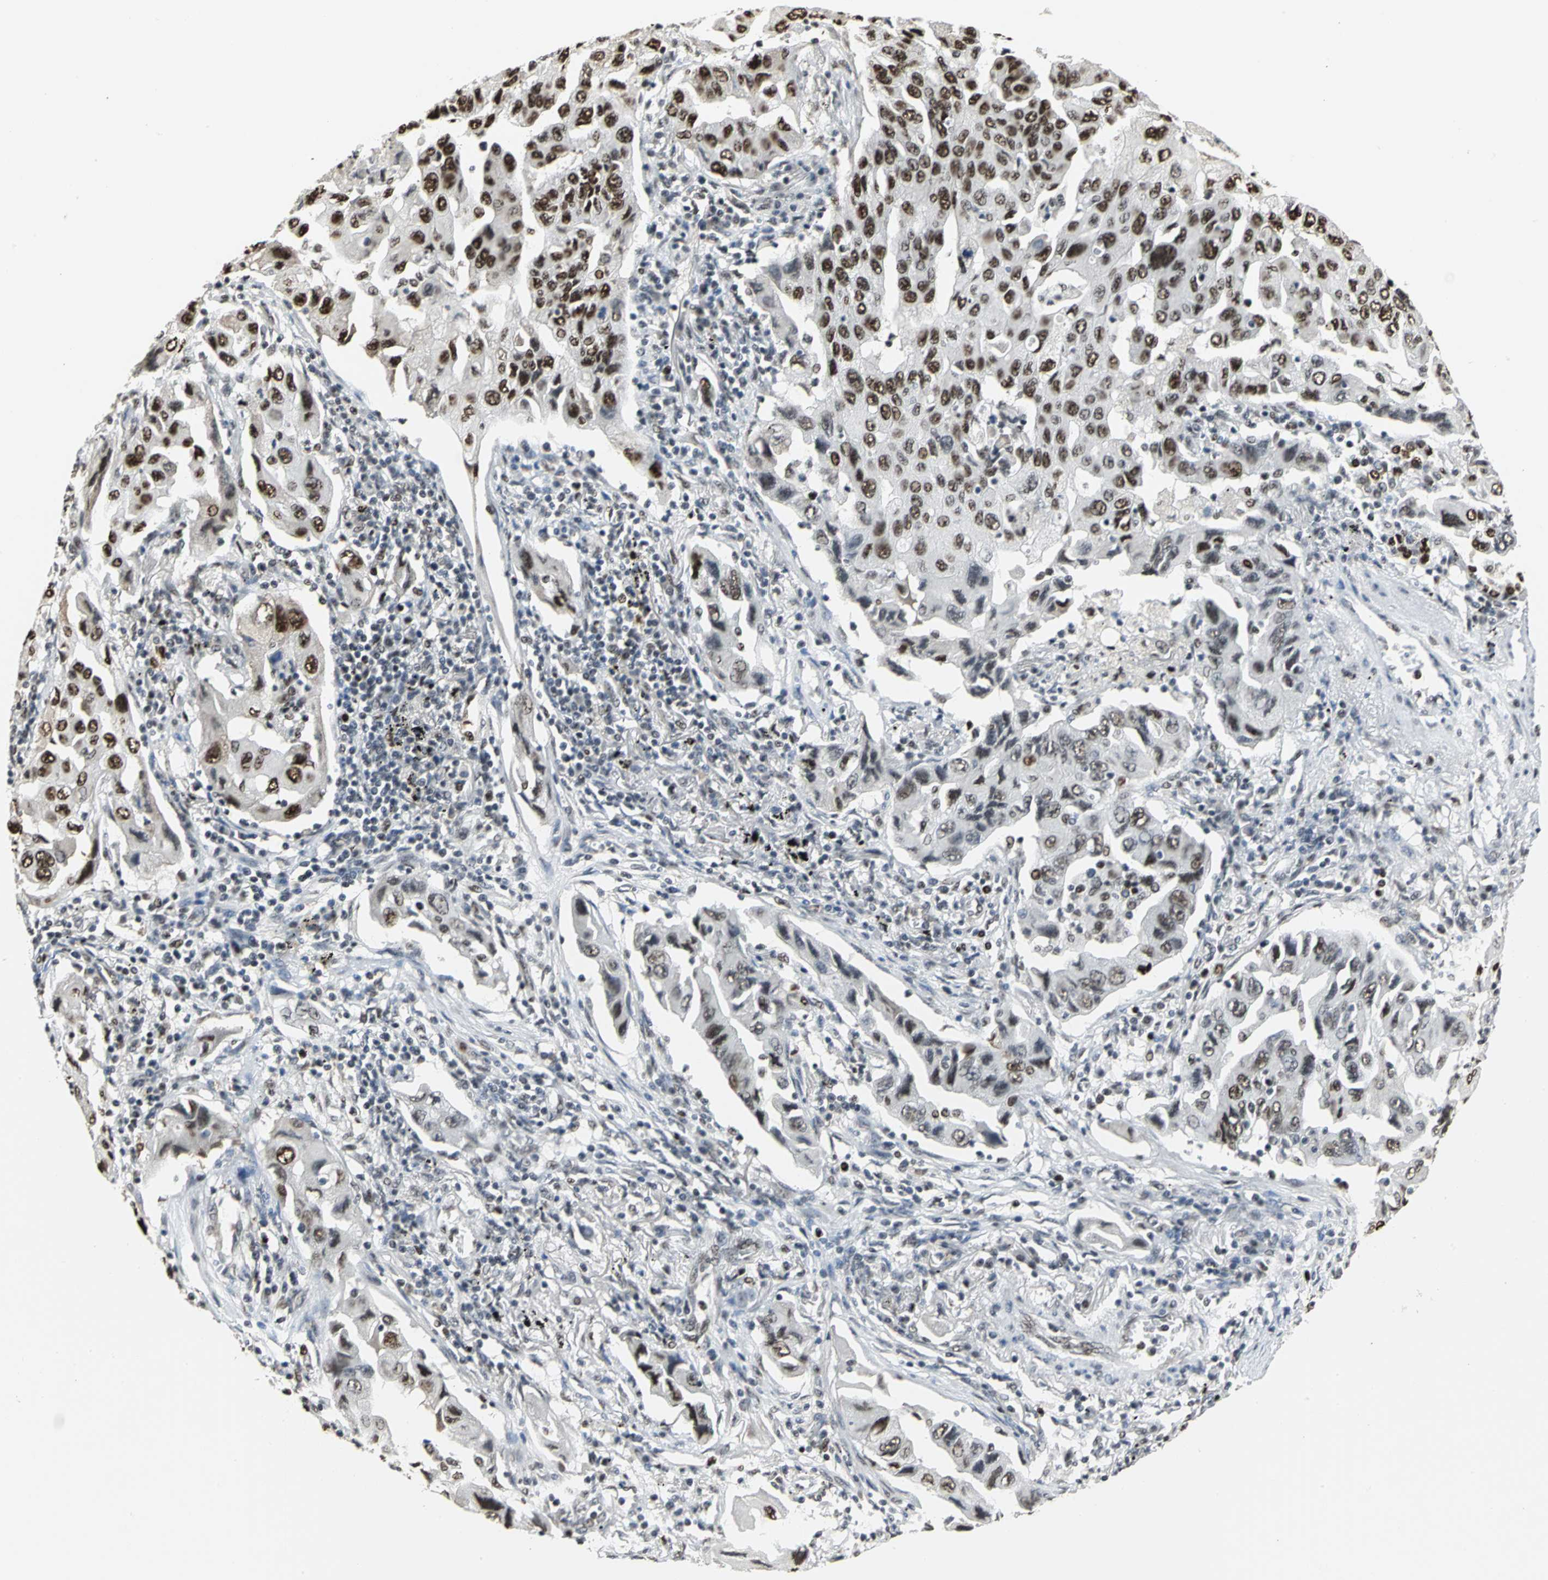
{"staining": {"intensity": "strong", "quantity": ">75%", "location": "nuclear"}, "tissue": "lung cancer", "cell_type": "Tumor cells", "image_type": "cancer", "snomed": [{"axis": "morphology", "description": "Adenocarcinoma, NOS"}, {"axis": "topography", "description": "Lung"}], "caption": "Lung cancer stained with DAB (3,3'-diaminobenzidine) immunohistochemistry (IHC) shows high levels of strong nuclear positivity in about >75% of tumor cells. The protein of interest is shown in brown color, while the nuclei are stained blue.", "gene": "CCDC88C", "patient": {"sex": "female", "age": 65}}